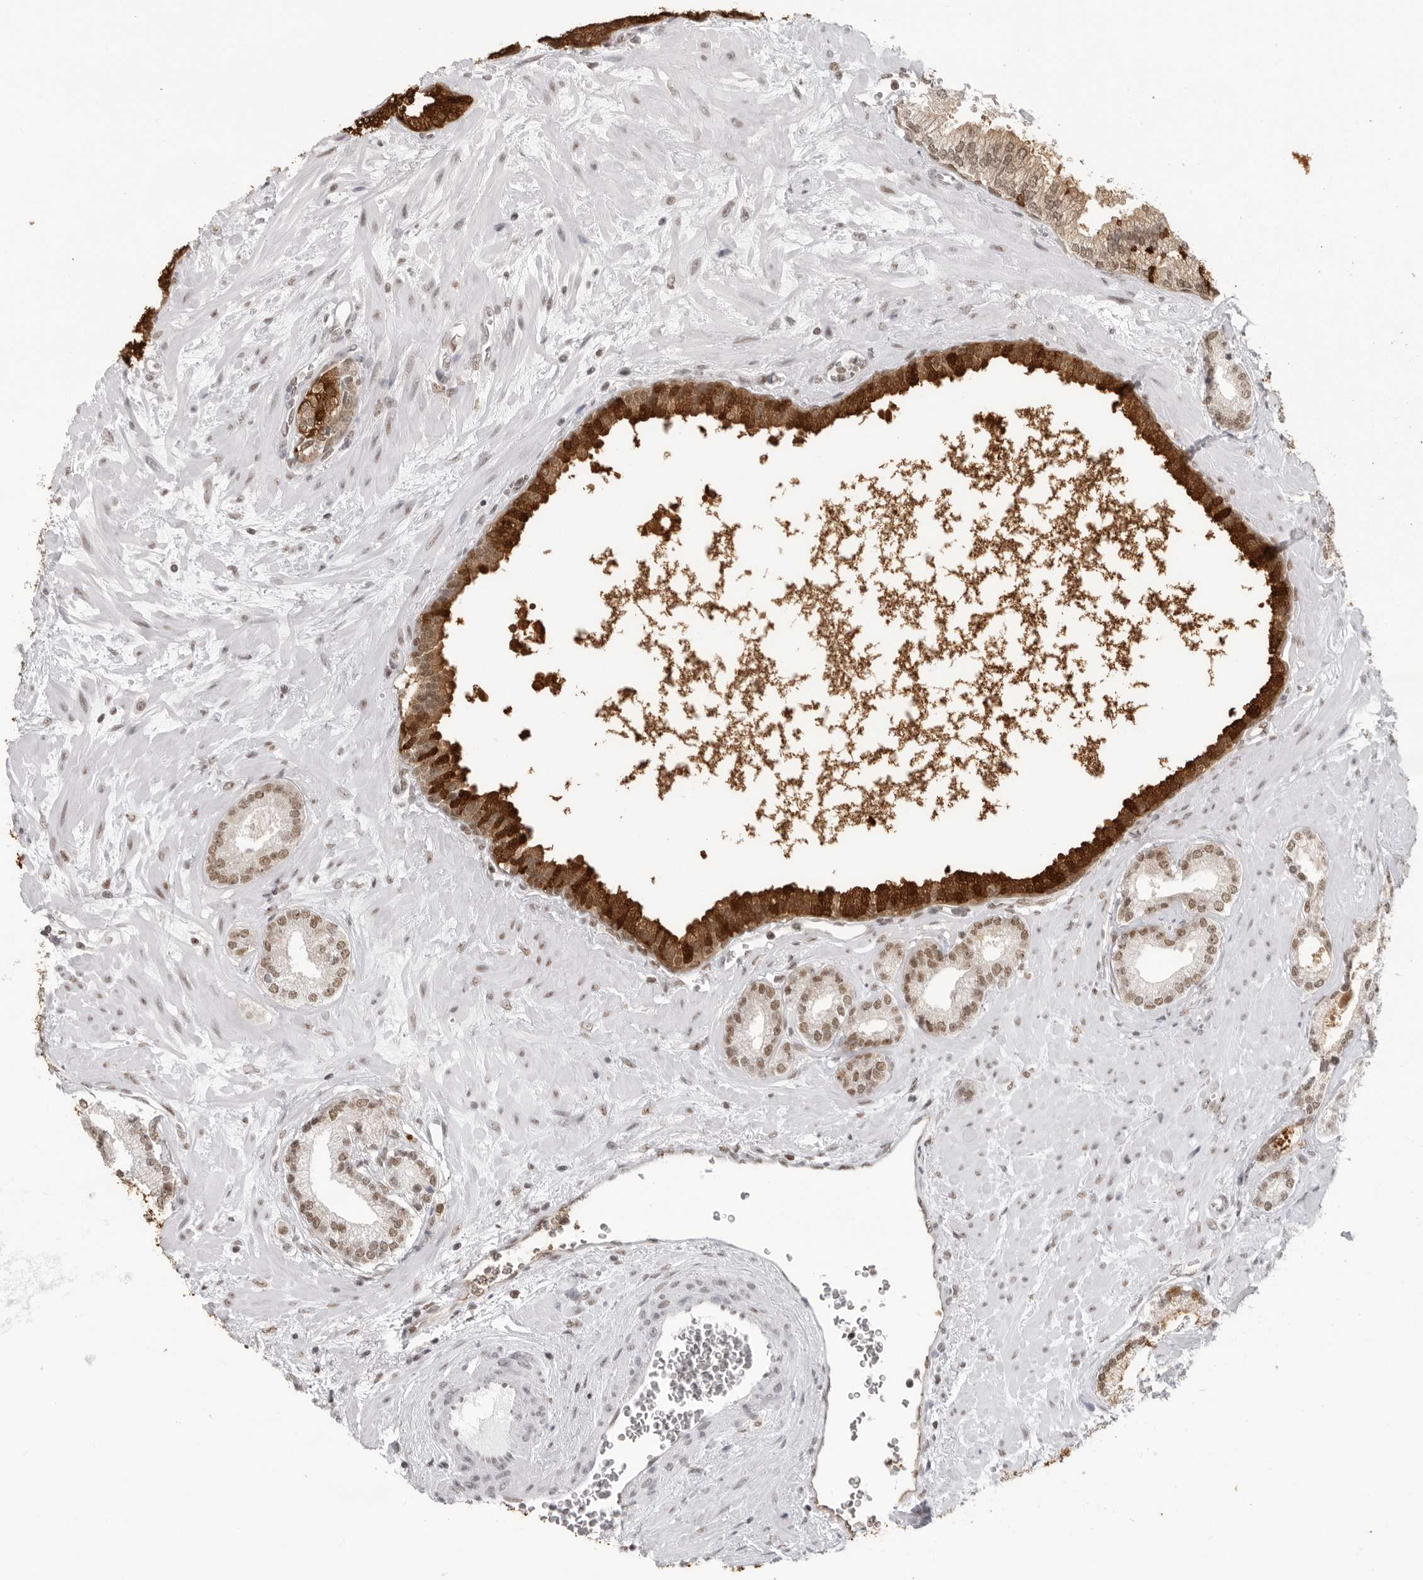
{"staining": {"intensity": "moderate", "quantity": ">75%", "location": "cytoplasmic/membranous,nuclear"}, "tissue": "prostate cancer", "cell_type": "Tumor cells", "image_type": "cancer", "snomed": [{"axis": "morphology", "description": "Adenocarcinoma, Low grade"}, {"axis": "topography", "description": "Prostate"}], "caption": "Immunohistochemistry (DAB (3,3'-diaminobenzidine)) staining of human low-grade adenocarcinoma (prostate) exhibits moderate cytoplasmic/membranous and nuclear protein staining in about >75% of tumor cells.", "gene": "RPA2", "patient": {"sex": "male", "age": 70}}